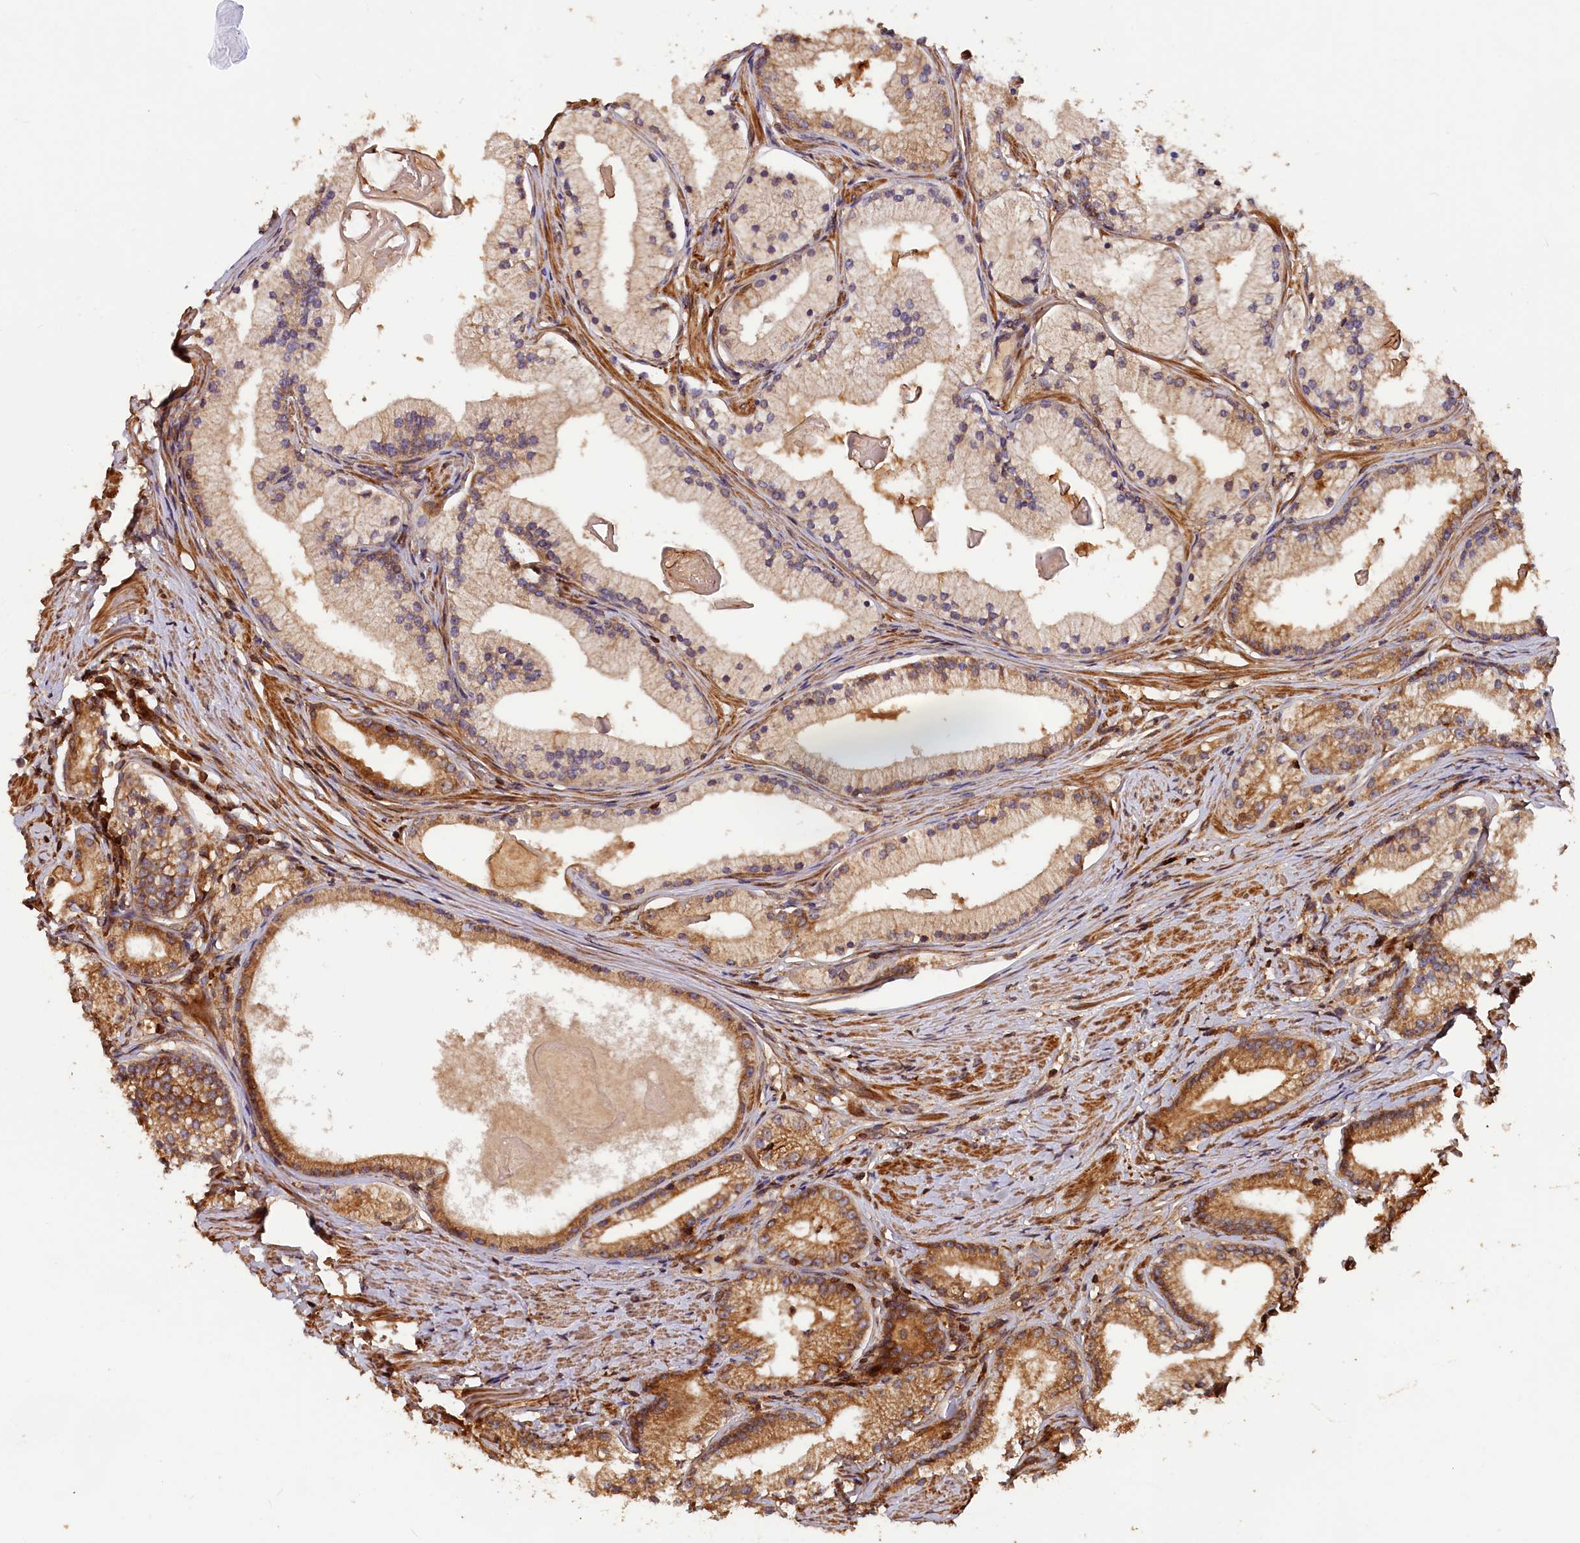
{"staining": {"intensity": "moderate", "quantity": ">75%", "location": "cytoplasmic/membranous"}, "tissue": "prostate cancer", "cell_type": "Tumor cells", "image_type": "cancer", "snomed": [{"axis": "morphology", "description": "Adenocarcinoma, Low grade"}, {"axis": "topography", "description": "Prostate"}], "caption": "Immunohistochemical staining of human prostate low-grade adenocarcinoma displays moderate cytoplasmic/membranous protein staining in about >75% of tumor cells. (IHC, brightfield microscopy, high magnification).", "gene": "HMOX2", "patient": {"sex": "male", "age": 57}}